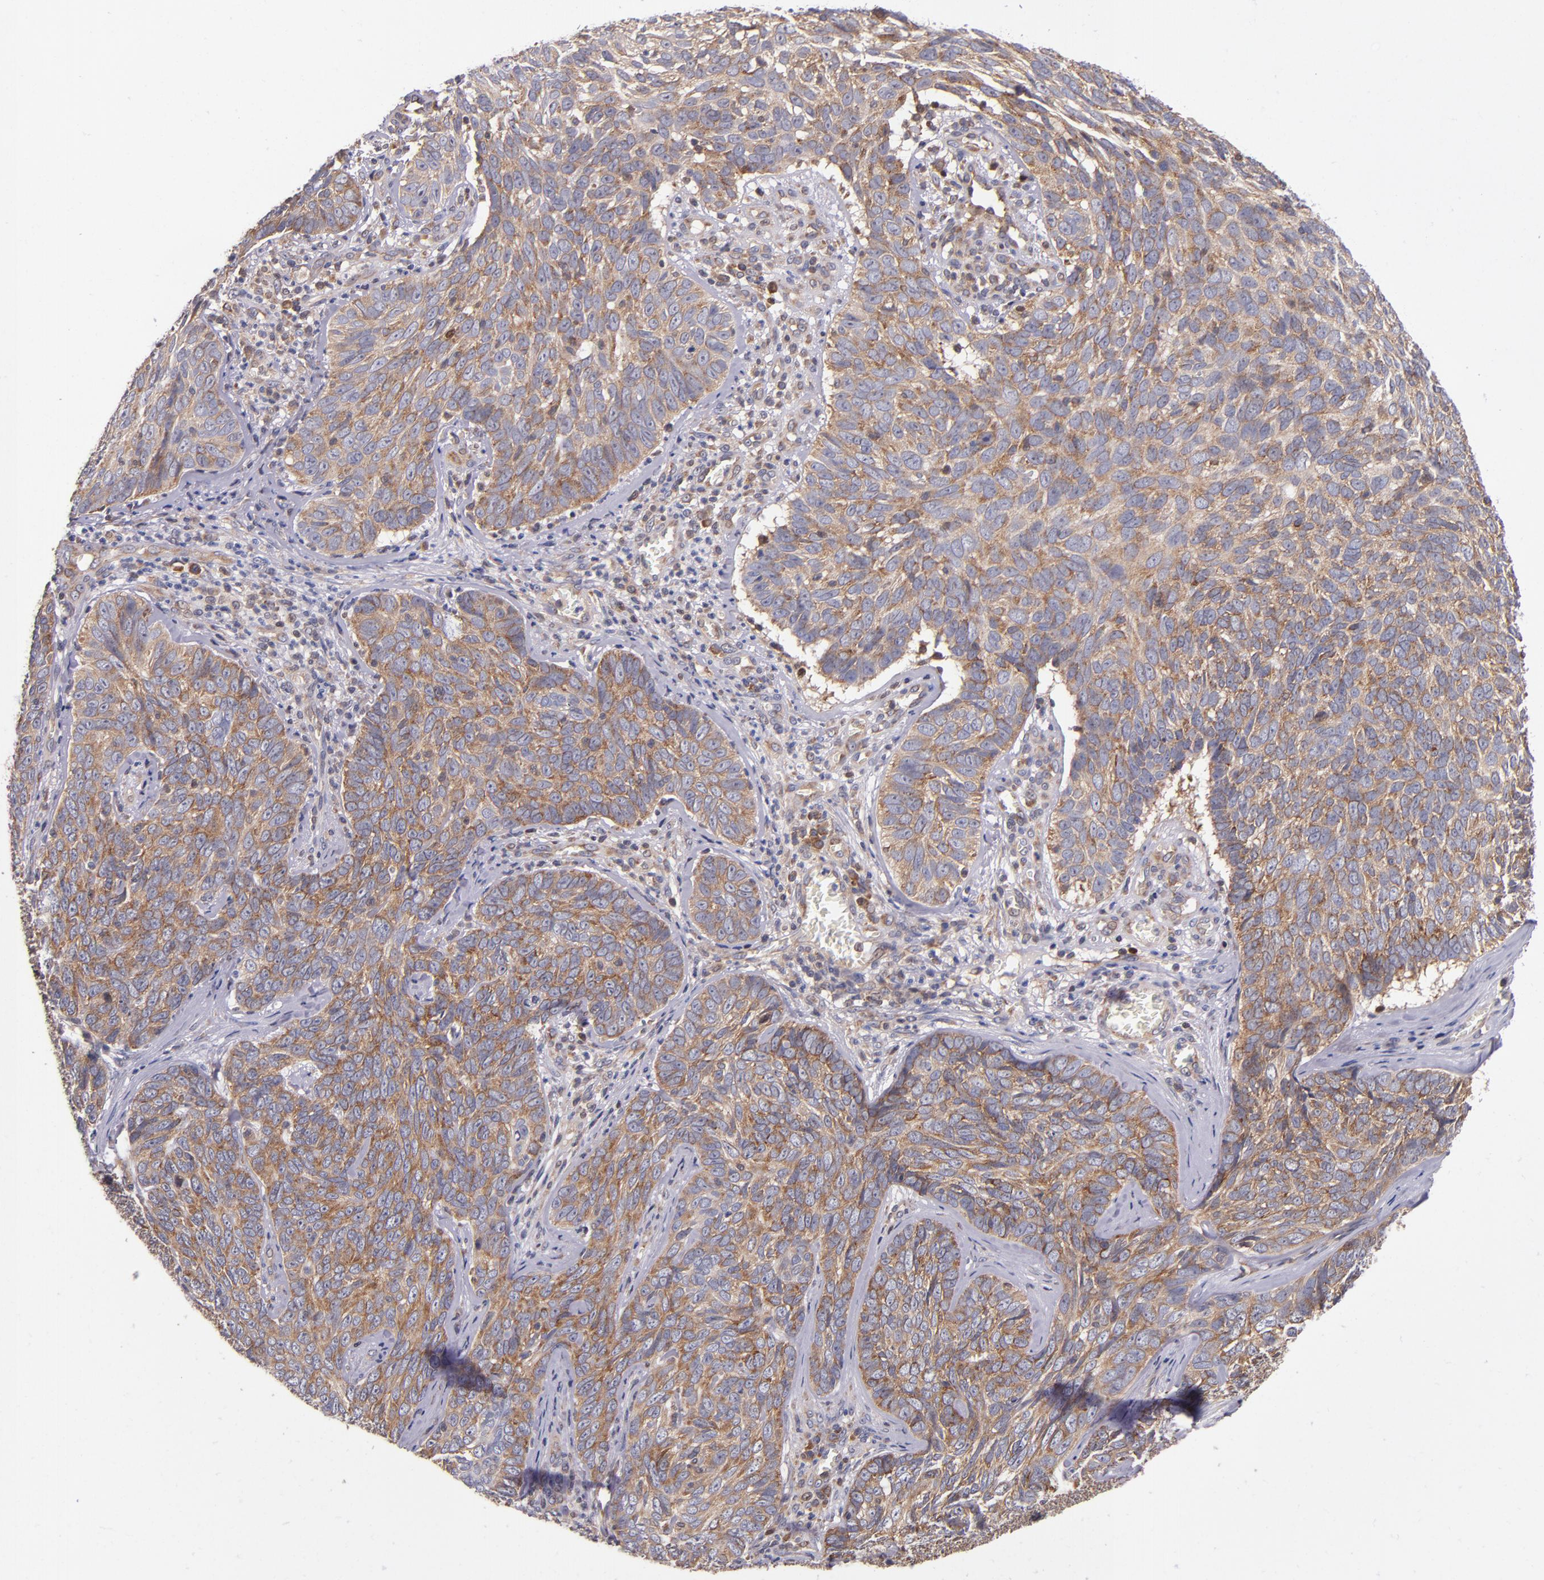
{"staining": {"intensity": "moderate", "quantity": ">75%", "location": "cytoplasmic/membranous"}, "tissue": "skin cancer", "cell_type": "Tumor cells", "image_type": "cancer", "snomed": [{"axis": "morphology", "description": "Basal cell carcinoma"}, {"axis": "topography", "description": "Skin"}], "caption": "Skin basal cell carcinoma tissue shows moderate cytoplasmic/membranous expression in approximately >75% of tumor cells", "gene": "EIF4ENIF1", "patient": {"sex": "male", "age": 72}}